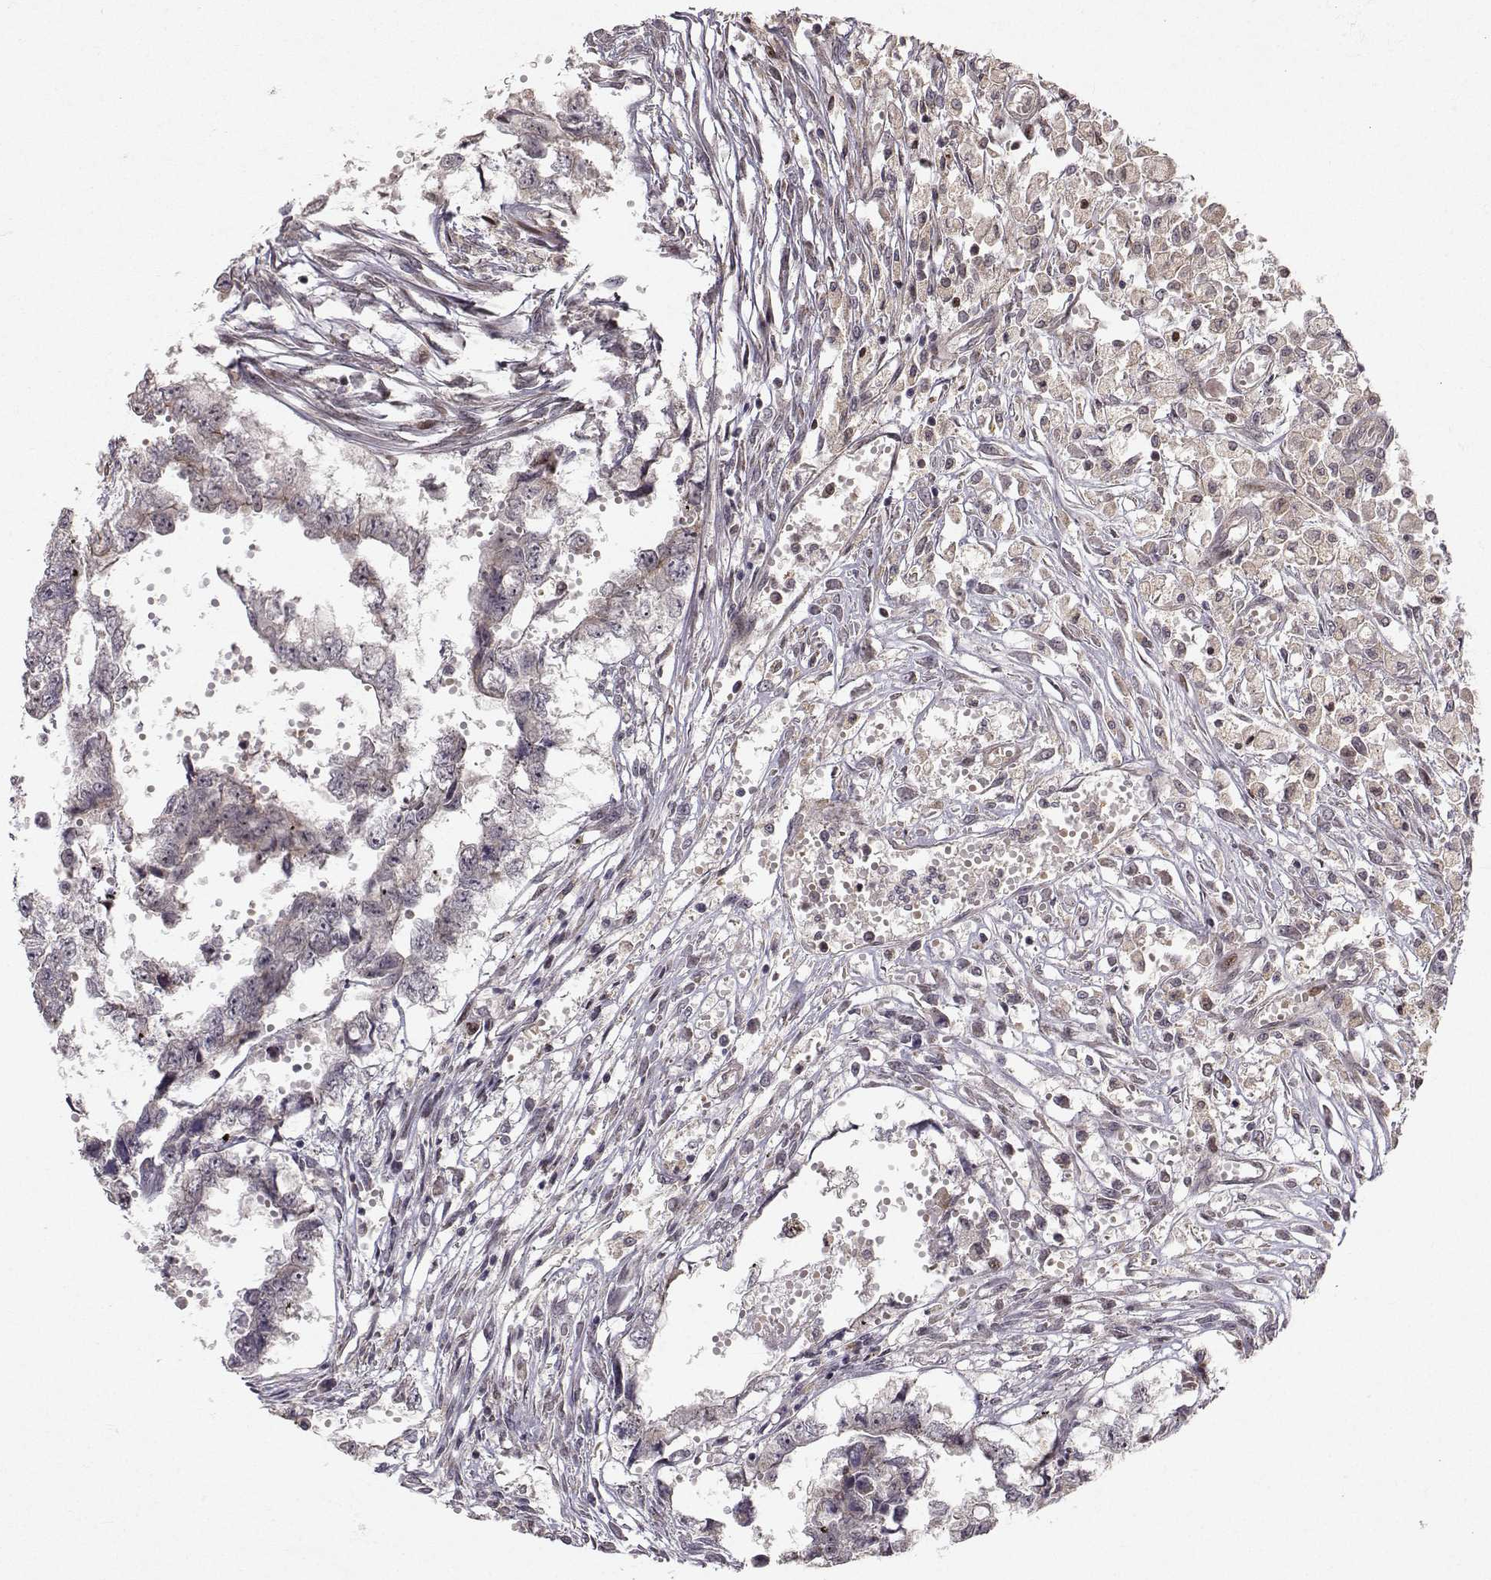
{"staining": {"intensity": "weak", "quantity": "<25%", "location": "cytoplasmic/membranous"}, "tissue": "testis cancer", "cell_type": "Tumor cells", "image_type": "cancer", "snomed": [{"axis": "morphology", "description": "Carcinoma, Embryonal, NOS"}, {"axis": "morphology", "description": "Teratoma, malignant, NOS"}, {"axis": "topography", "description": "Testis"}], "caption": "Human testis embryonal carcinoma stained for a protein using IHC demonstrates no positivity in tumor cells.", "gene": "APC", "patient": {"sex": "male", "age": 44}}